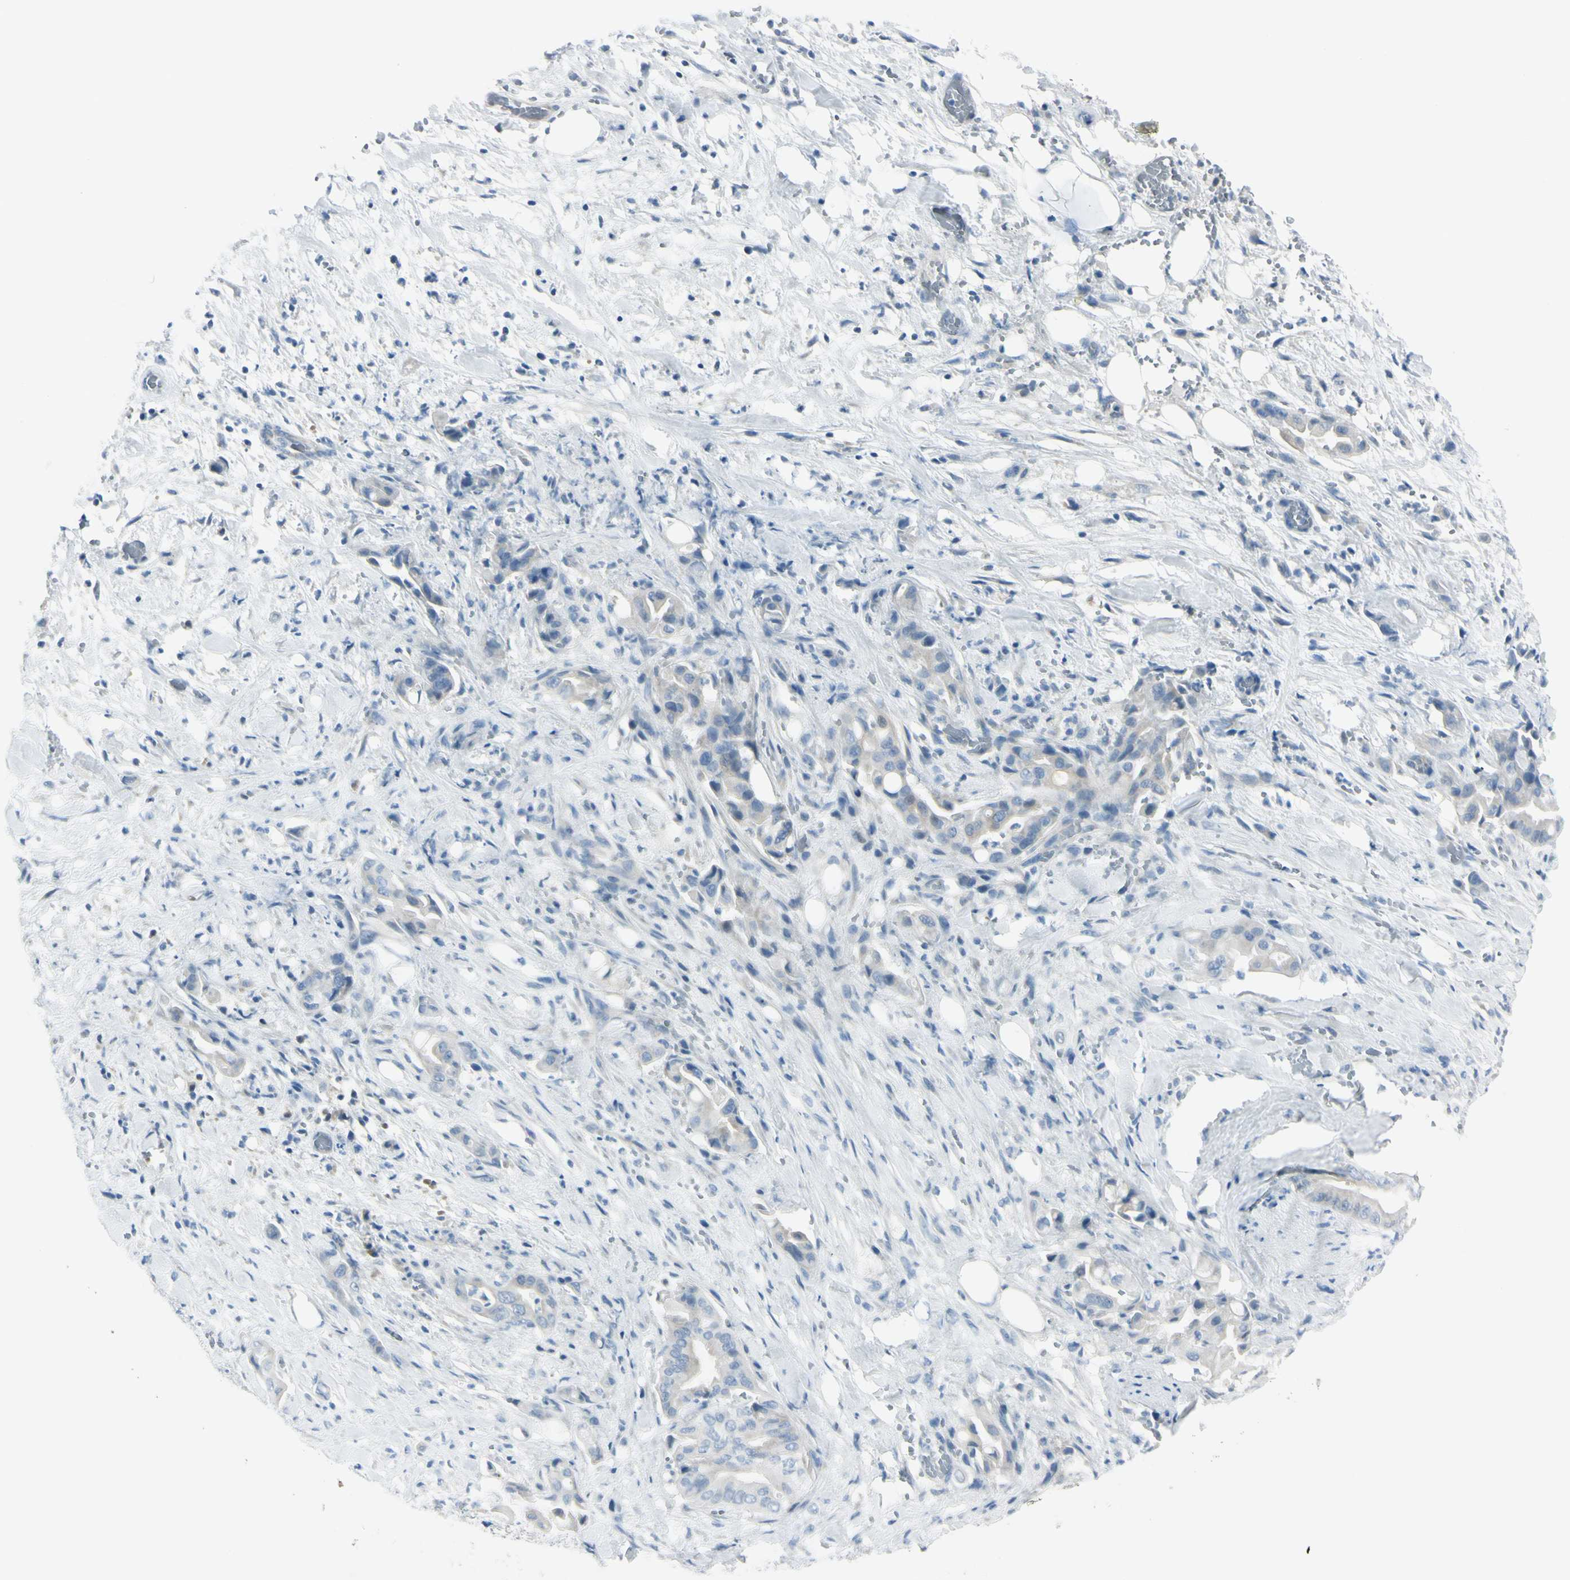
{"staining": {"intensity": "weak", "quantity": "<25%", "location": "cytoplasmic/membranous"}, "tissue": "liver cancer", "cell_type": "Tumor cells", "image_type": "cancer", "snomed": [{"axis": "morphology", "description": "Cholangiocarcinoma"}, {"axis": "topography", "description": "Liver"}], "caption": "The immunohistochemistry (IHC) image has no significant positivity in tumor cells of cholangiocarcinoma (liver) tissue.", "gene": "ASB9", "patient": {"sex": "female", "age": 68}}